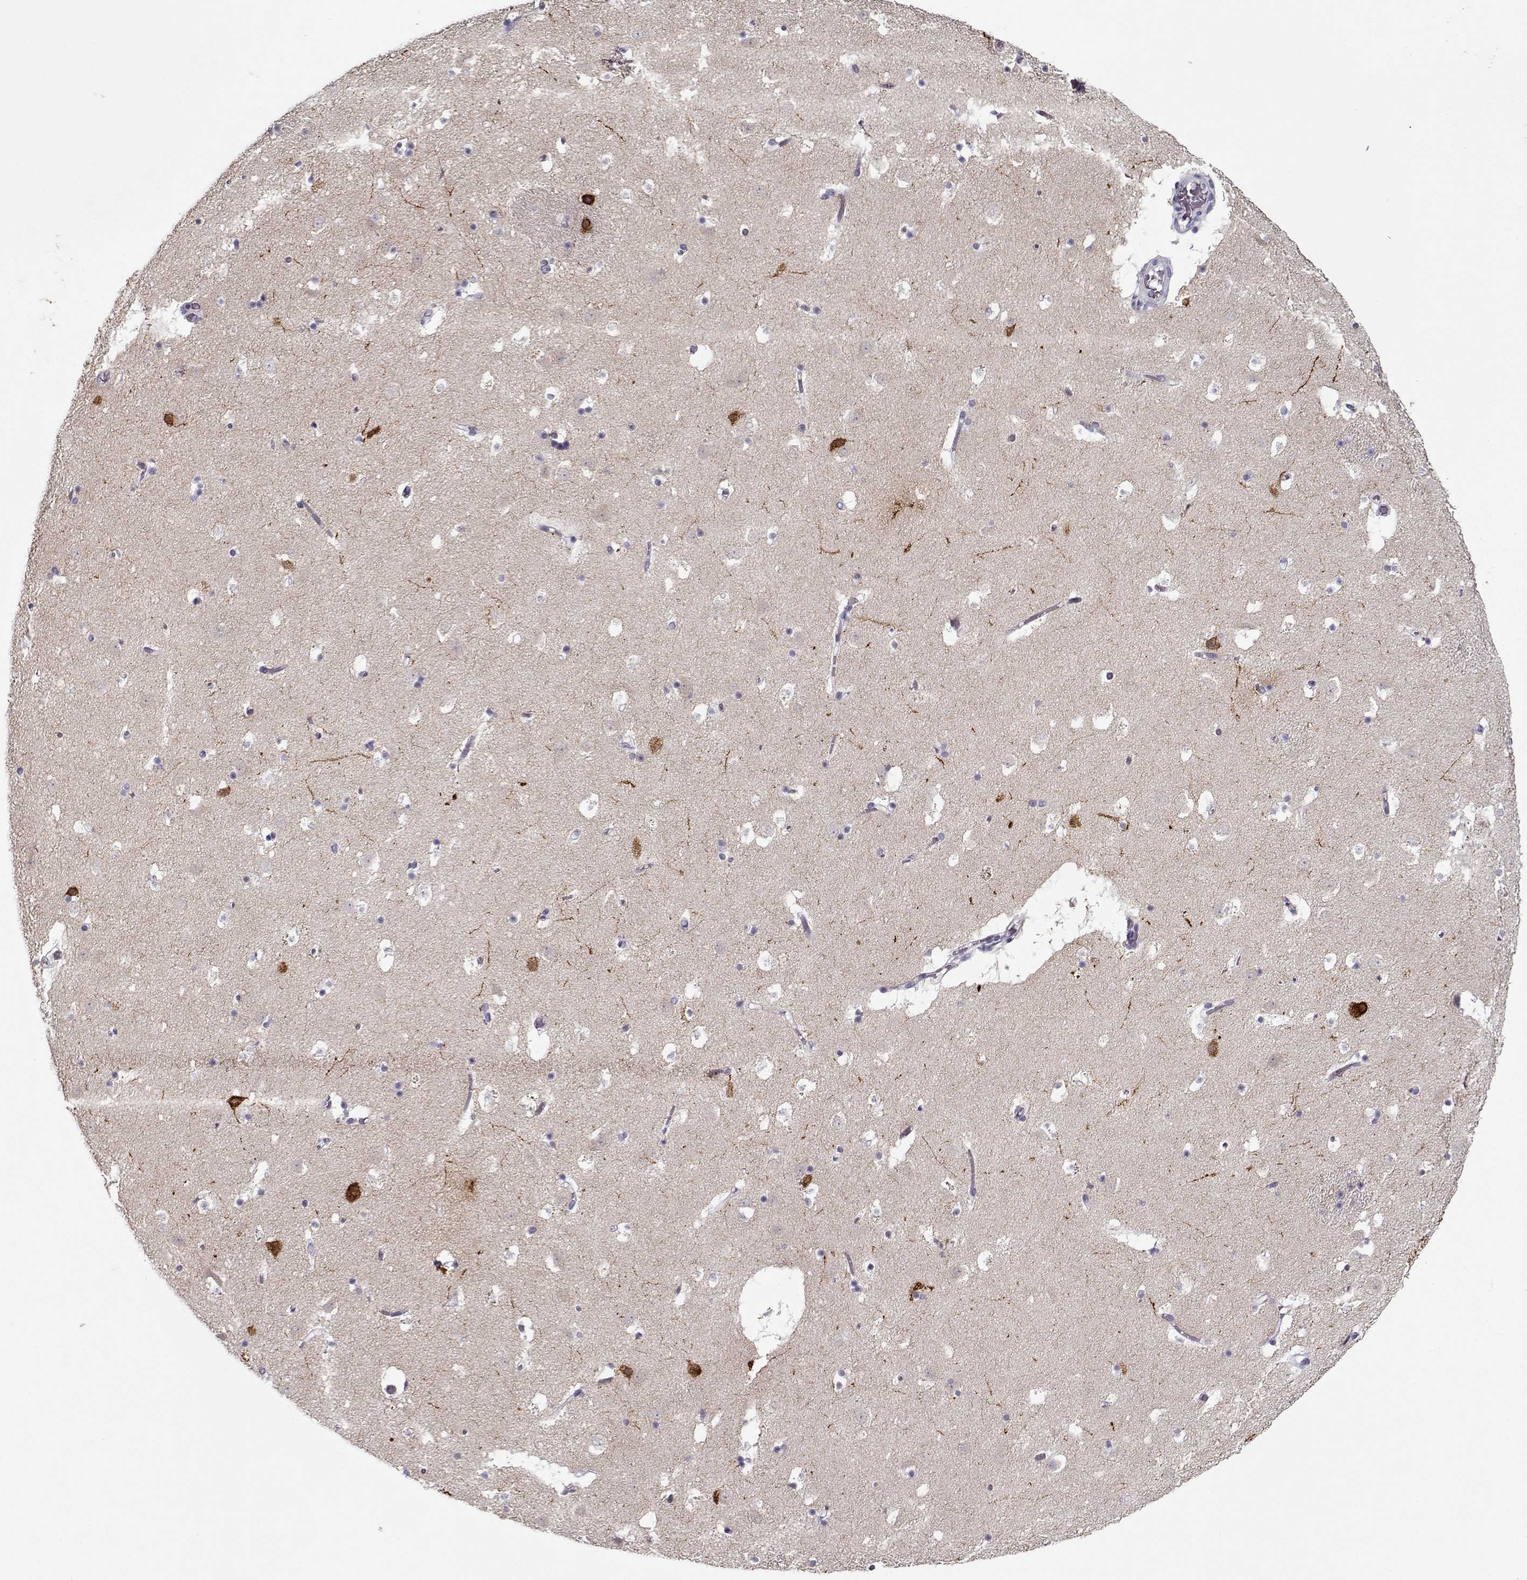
{"staining": {"intensity": "negative", "quantity": "none", "location": "none"}, "tissue": "caudate", "cell_type": "Glial cells", "image_type": "normal", "snomed": [{"axis": "morphology", "description": "Normal tissue, NOS"}, {"axis": "topography", "description": "Lateral ventricle wall"}], "caption": "Immunohistochemistry image of normal caudate stained for a protein (brown), which displays no positivity in glial cells.", "gene": "CCDC136", "patient": {"sex": "female", "age": 42}}